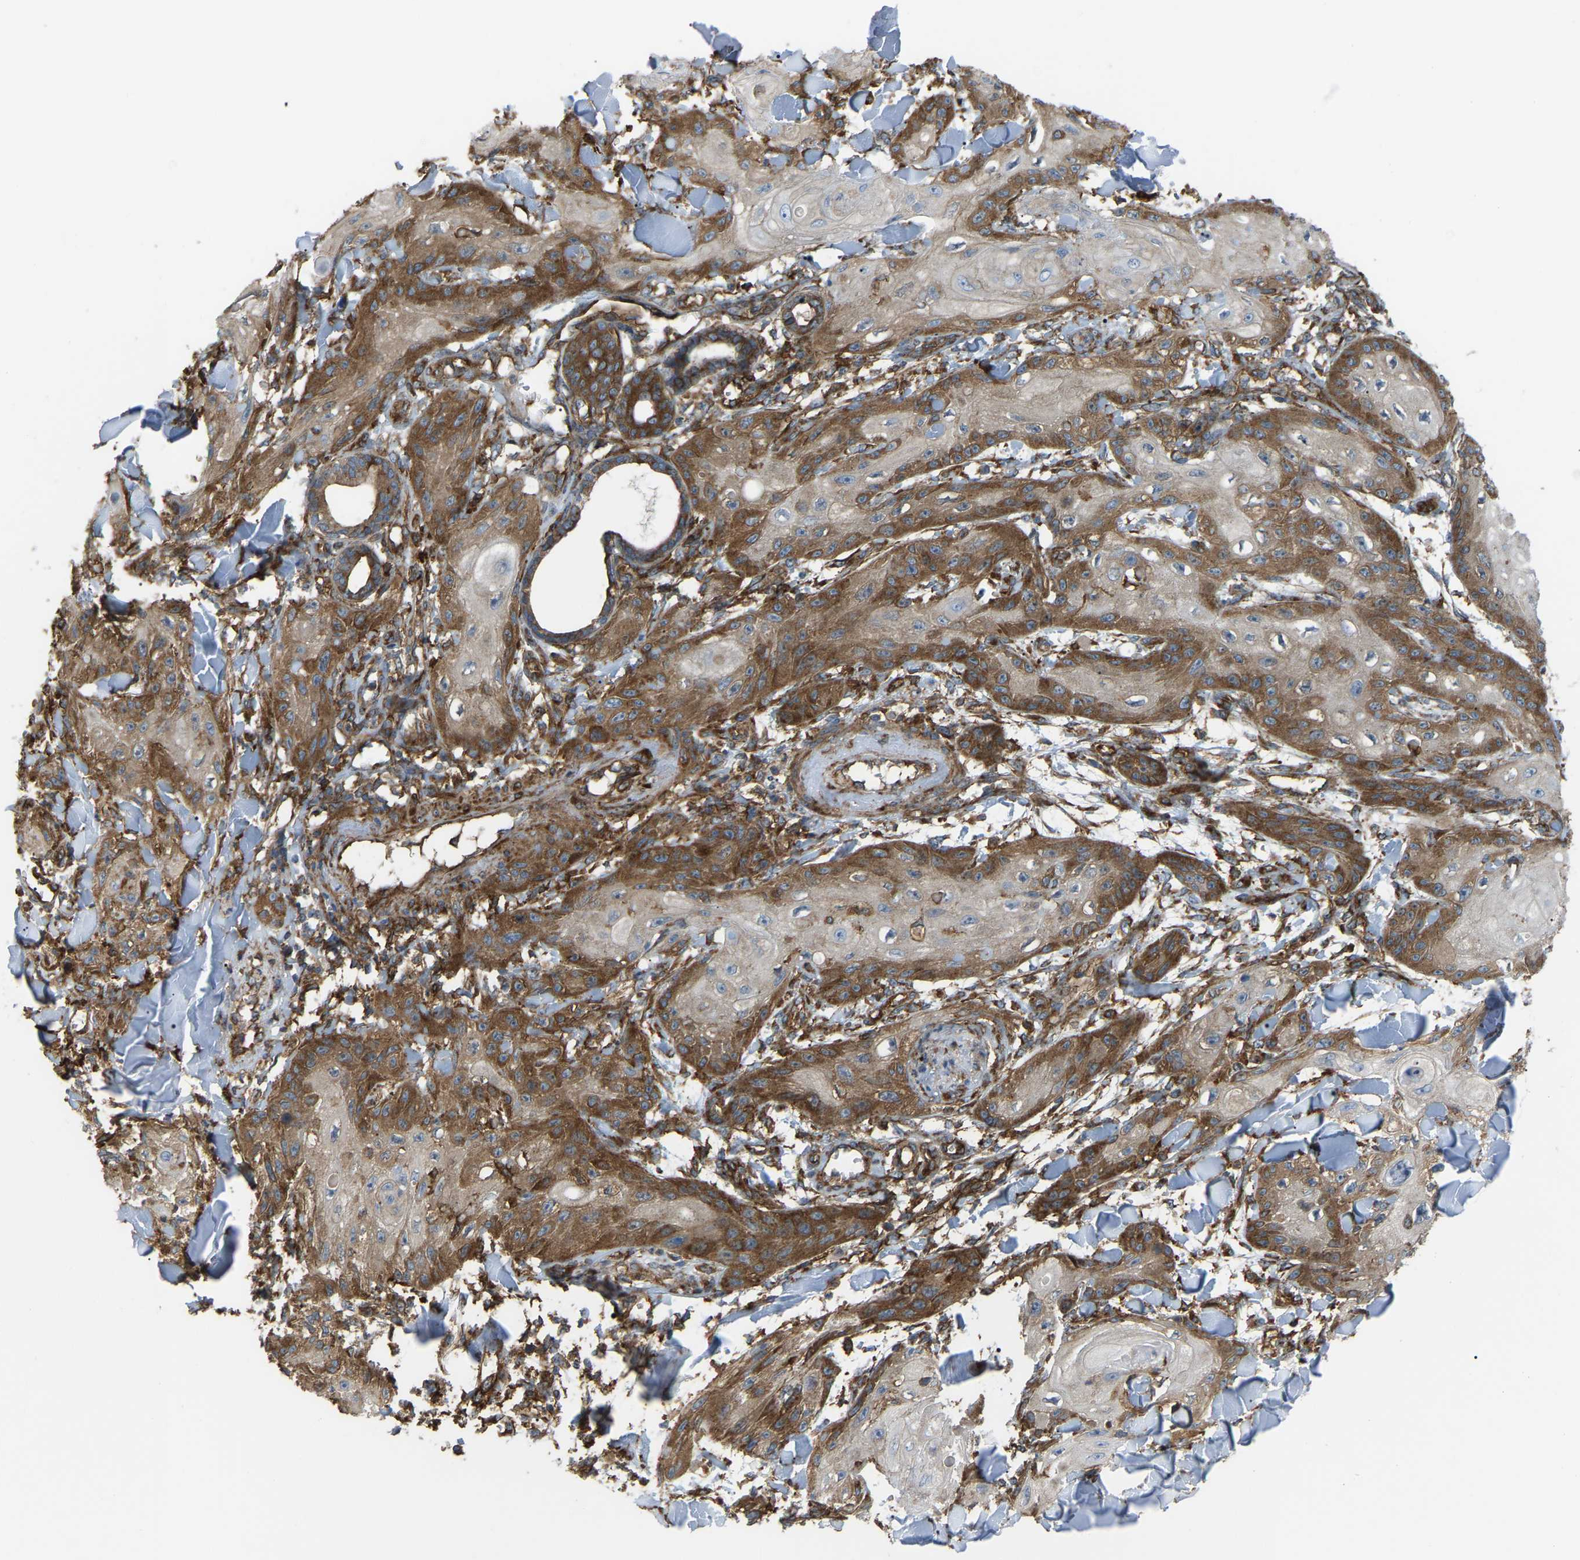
{"staining": {"intensity": "strong", "quantity": "25%-75%", "location": "cytoplasmic/membranous"}, "tissue": "skin cancer", "cell_type": "Tumor cells", "image_type": "cancer", "snomed": [{"axis": "morphology", "description": "Squamous cell carcinoma, NOS"}, {"axis": "topography", "description": "Skin"}], "caption": "Skin cancer was stained to show a protein in brown. There is high levels of strong cytoplasmic/membranous positivity in about 25%-75% of tumor cells. Nuclei are stained in blue.", "gene": "PICALM", "patient": {"sex": "male", "age": 74}}